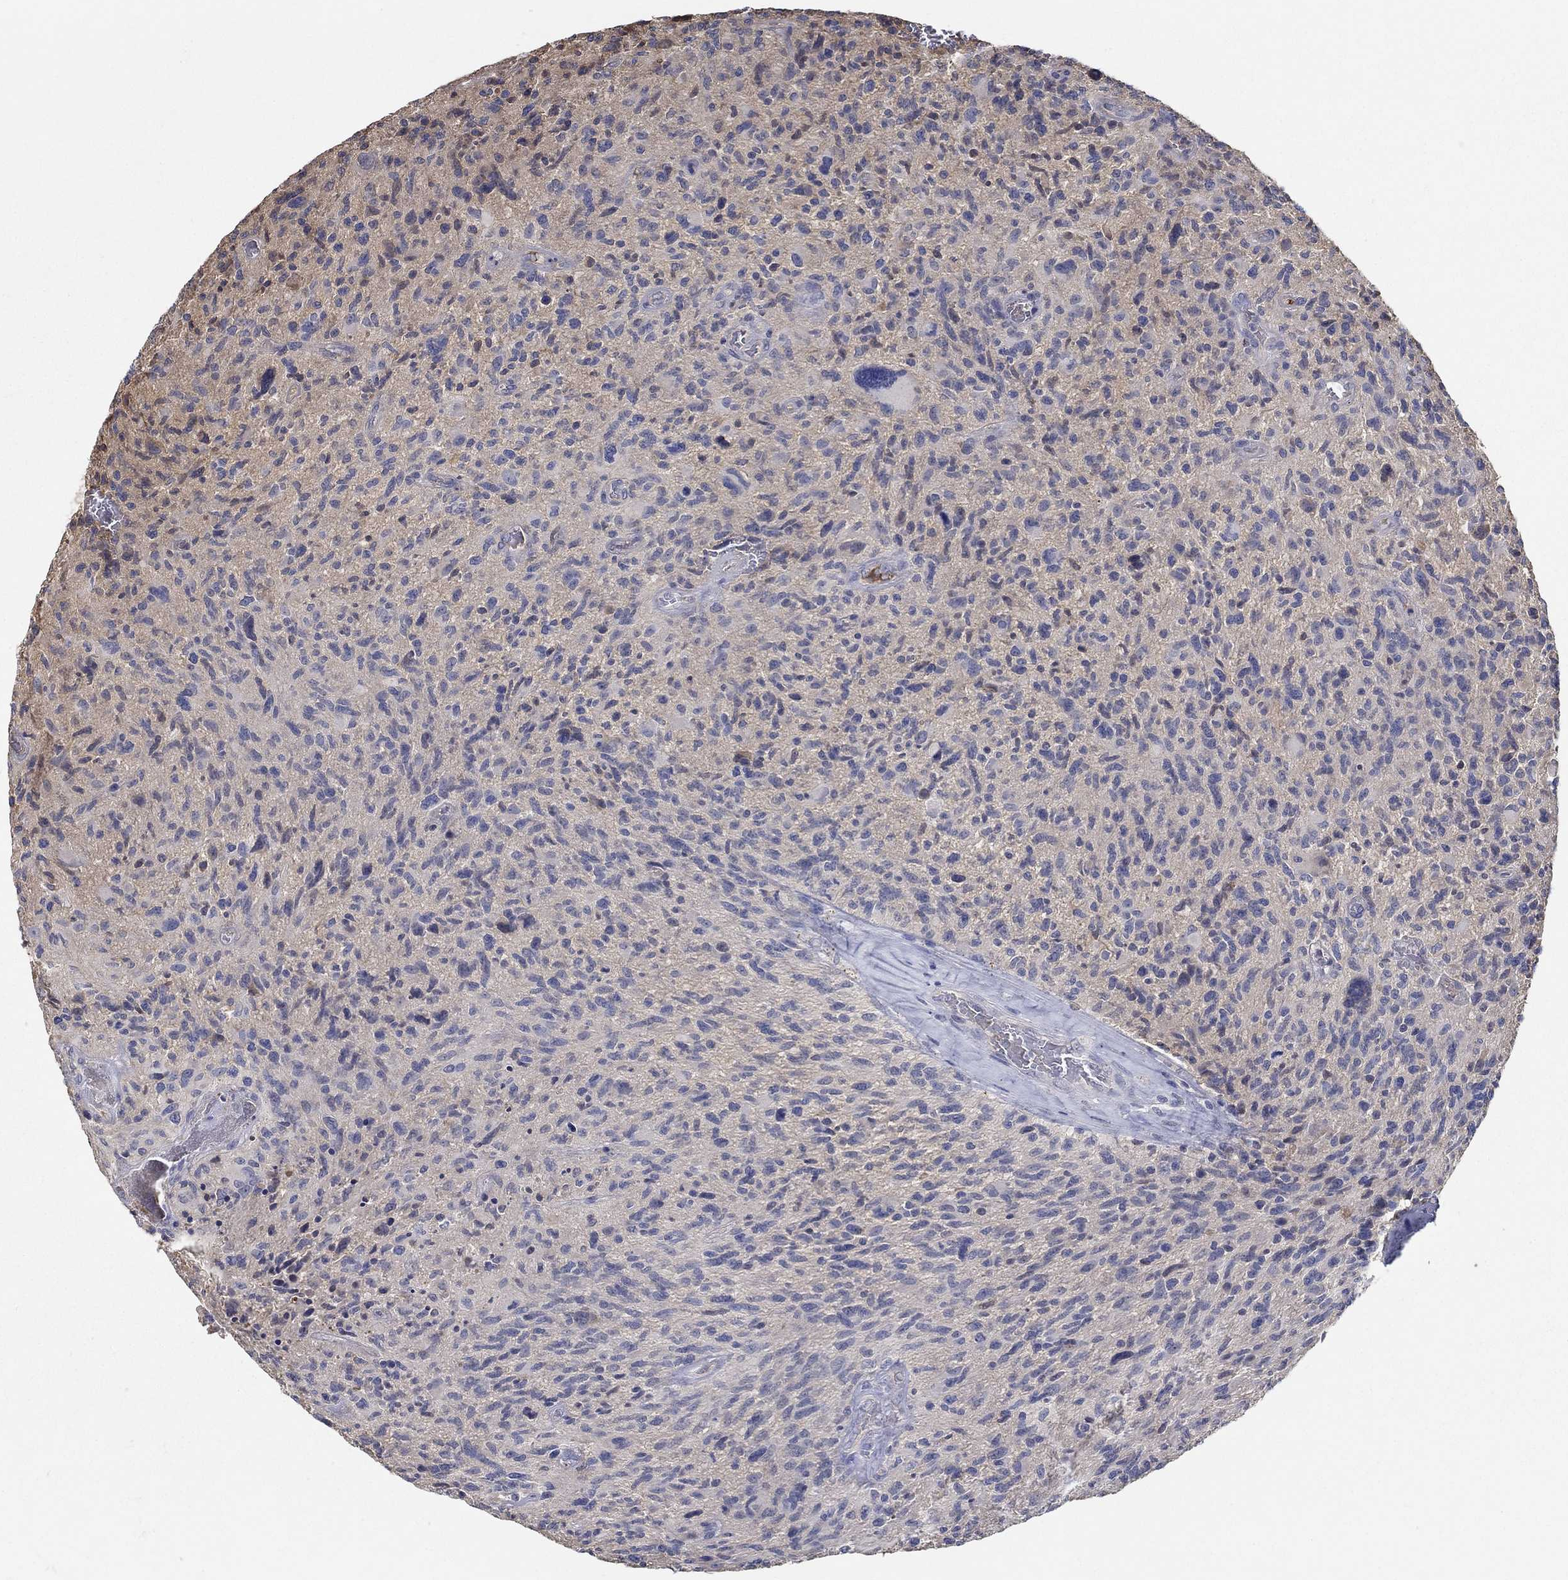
{"staining": {"intensity": "negative", "quantity": "none", "location": "none"}, "tissue": "glioma", "cell_type": "Tumor cells", "image_type": "cancer", "snomed": [{"axis": "morphology", "description": "Glioma, malignant, NOS"}, {"axis": "morphology", "description": "Glioma, malignant, High grade"}, {"axis": "topography", "description": "Brain"}], "caption": "An IHC image of glioma is shown. There is no staining in tumor cells of glioma.", "gene": "IL10", "patient": {"sex": "female", "age": 71}}